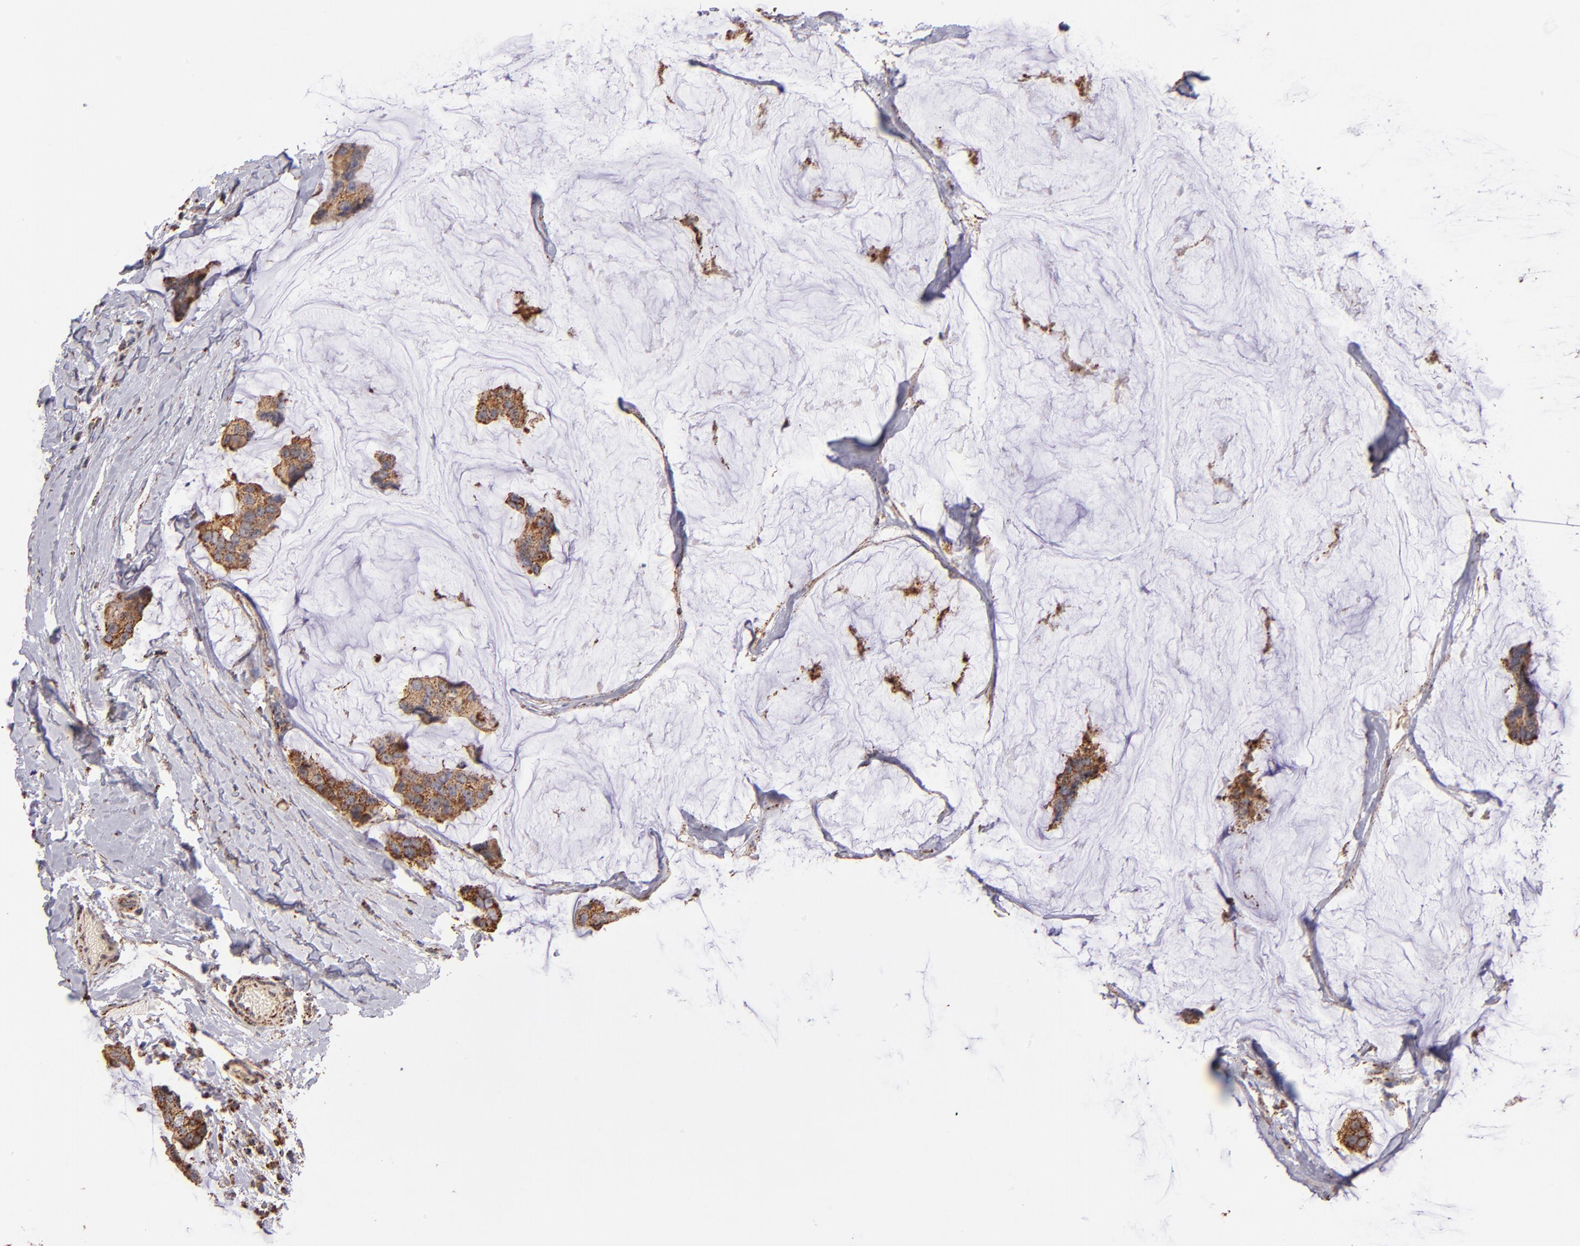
{"staining": {"intensity": "moderate", "quantity": ">75%", "location": "cytoplasmic/membranous"}, "tissue": "breast cancer", "cell_type": "Tumor cells", "image_type": "cancer", "snomed": [{"axis": "morphology", "description": "Normal tissue, NOS"}, {"axis": "morphology", "description": "Duct carcinoma"}, {"axis": "topography", "description": "Breast"}], "caption": "Brown immunohistochemical staining in human intraductal carcinoma (breast) reveals moderate cytoplasmic/membranous expression in approximately >75% of tumor cells. (DAB IHC with brightfield microscopy, high magnification).", "gene": "DLST", "patient": {"sex": "female", "age": 50}}